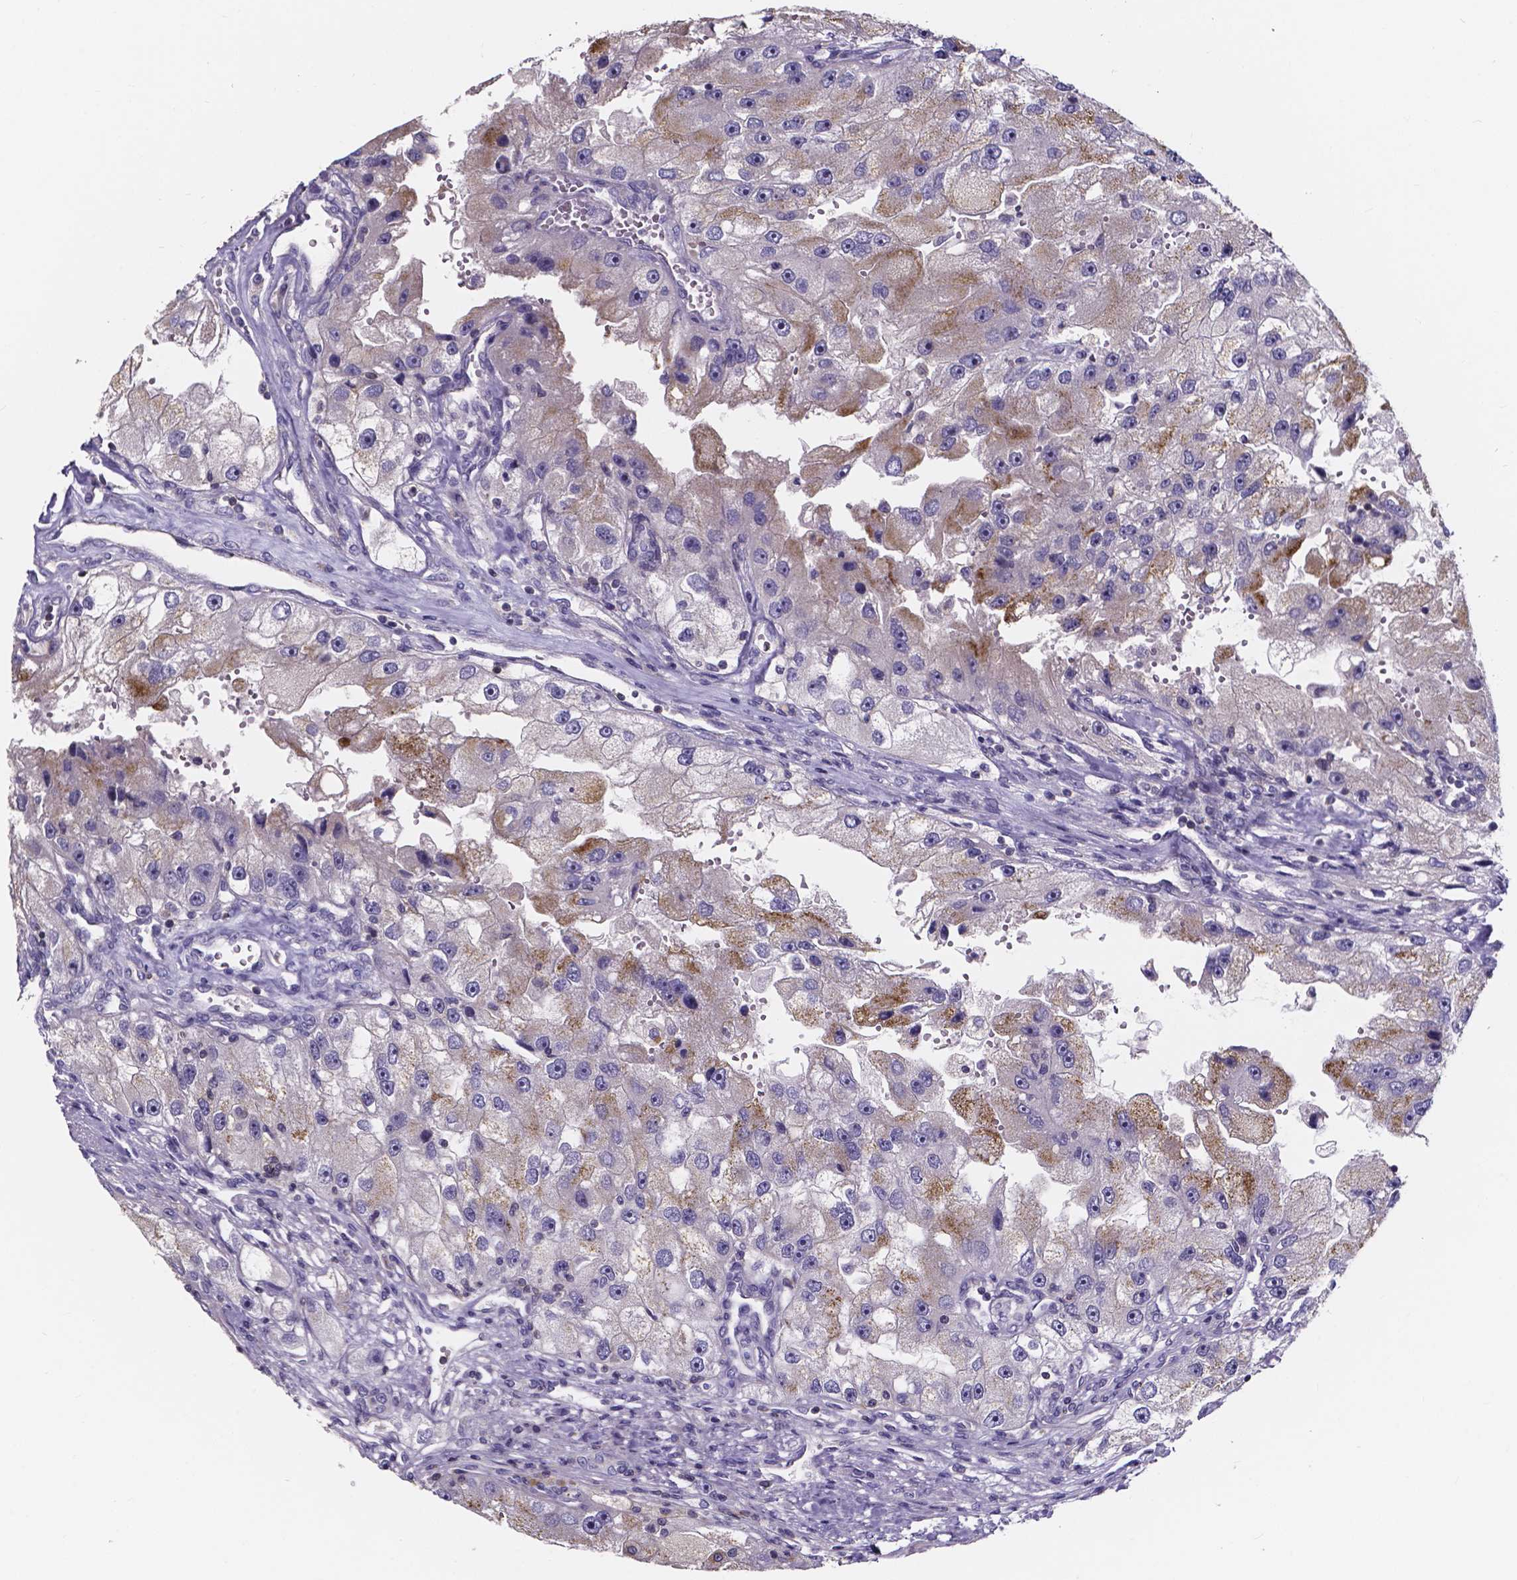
{"staining": {"intensity": "moderate", "quantity": "<25%", "location": "cytoplasmic/membranous"}, "tissue": "renal cancer", "cell_type": "Tumor cells", "image_type": "cancer", "snomed": [{"axis": "morphology", "description": "Adenocarcinoma, NOS"}, {"axis": "topography", "description": "Kidney"}], "caption": "A photomicrograph of human adenocarcinoma (renal) stained for a protein exhibits moderate cytoplasmic/membranous brown staining in tumor cells.", "gene": "THEMIS", "patient": {"sex": "male", "age": 63}}